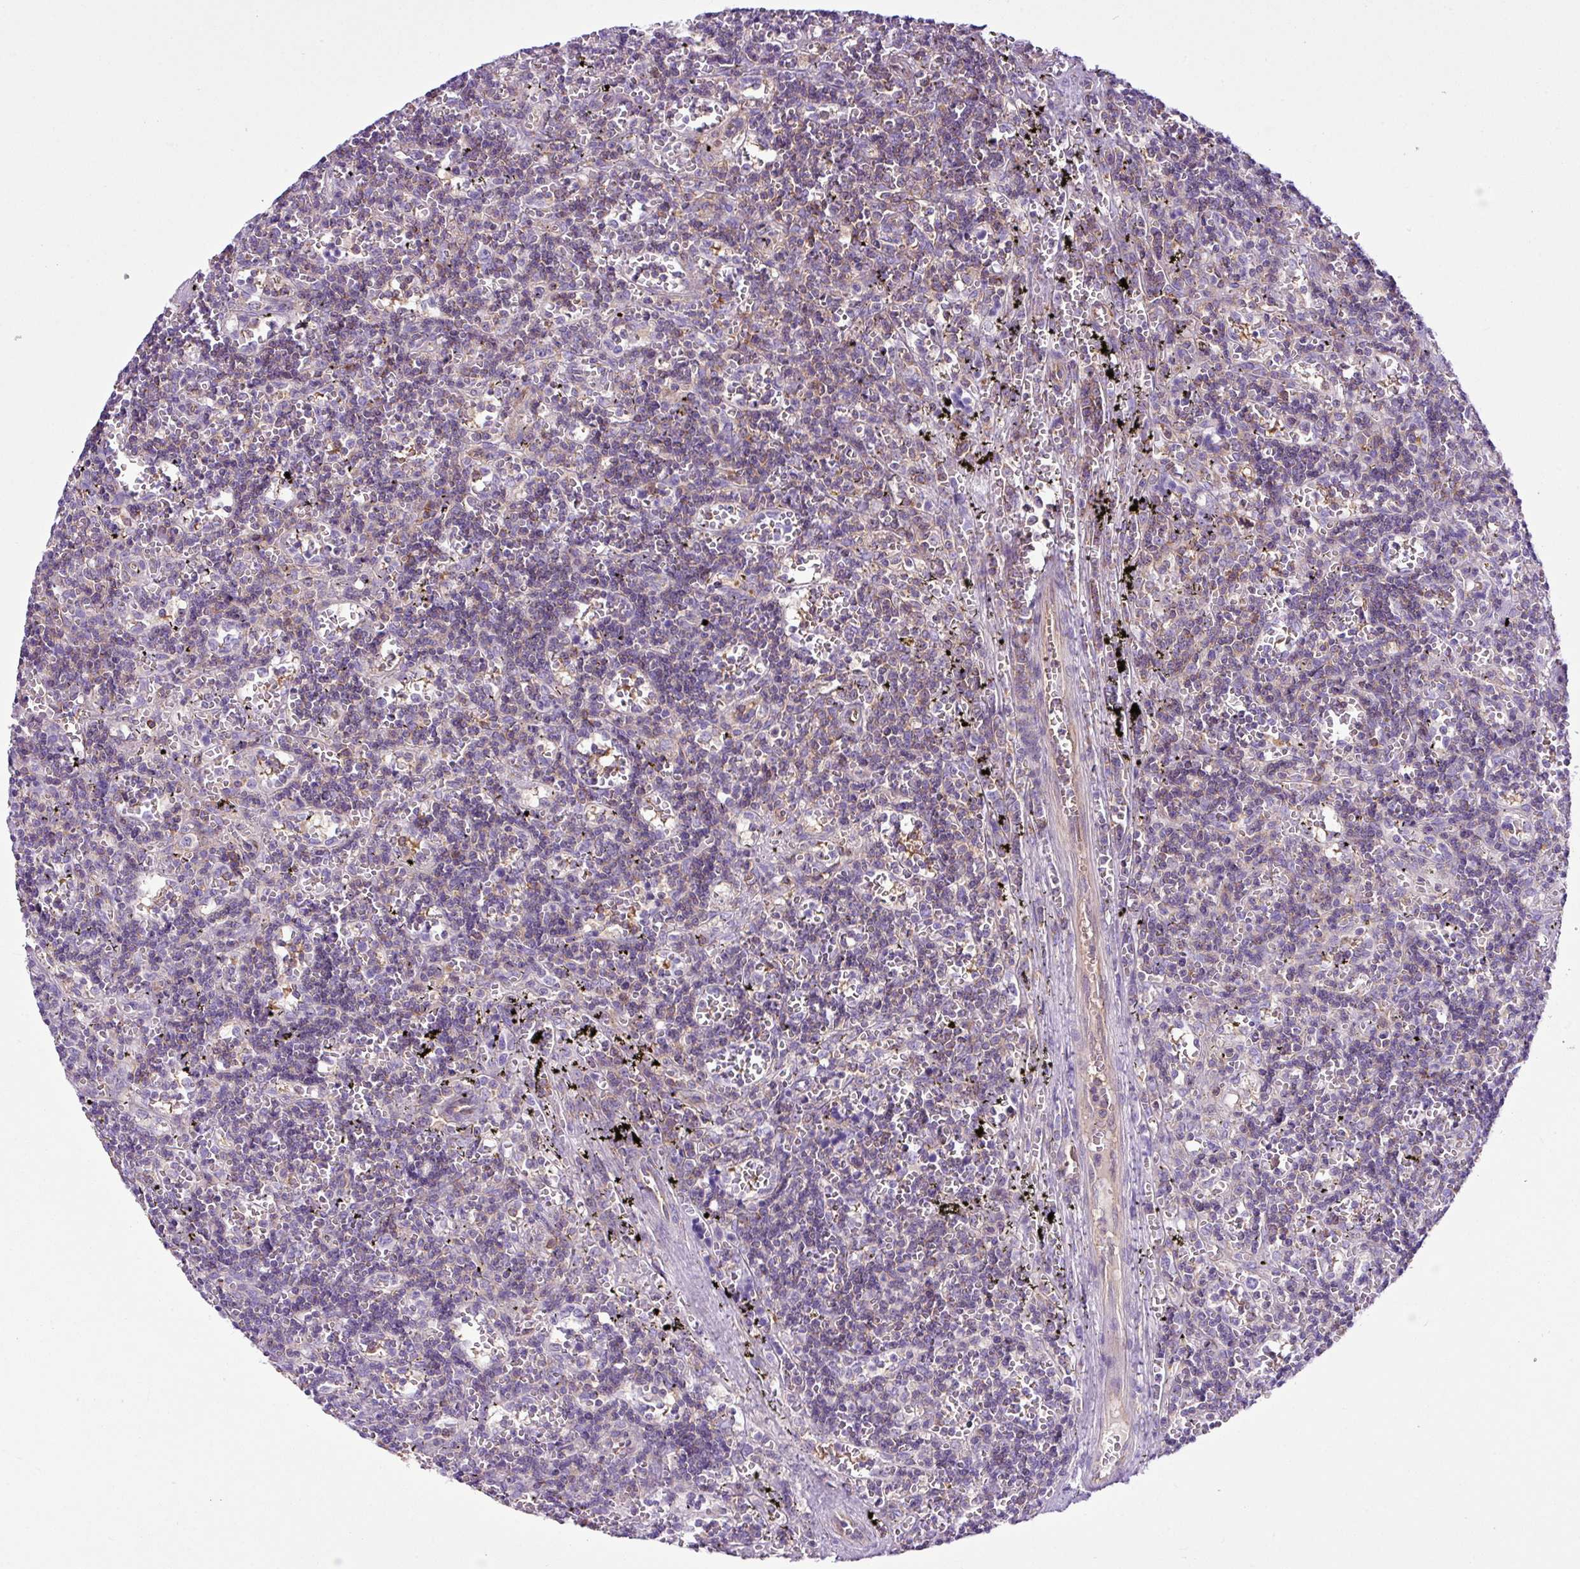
{"staining": {"intensity": "negative", "quantity": "none", "location": "none"}, "tissue": "lymphoma", "cell_type": "Tumor cells", "image_type": "cancer", "snomed": [{"axis": "morphology", "description": "Malignant lymphoma, non-Hodgkin's type, Low grade"}, {"axis": "topography", "description": "Spleen"}], "caption": "A histopathology image of human low-grade malignant lymphoma, non-Hodgkin's type is negative for staining in tumor cells.", "gene": "EME2", "patient": {"sex": "male", "age": 60}}